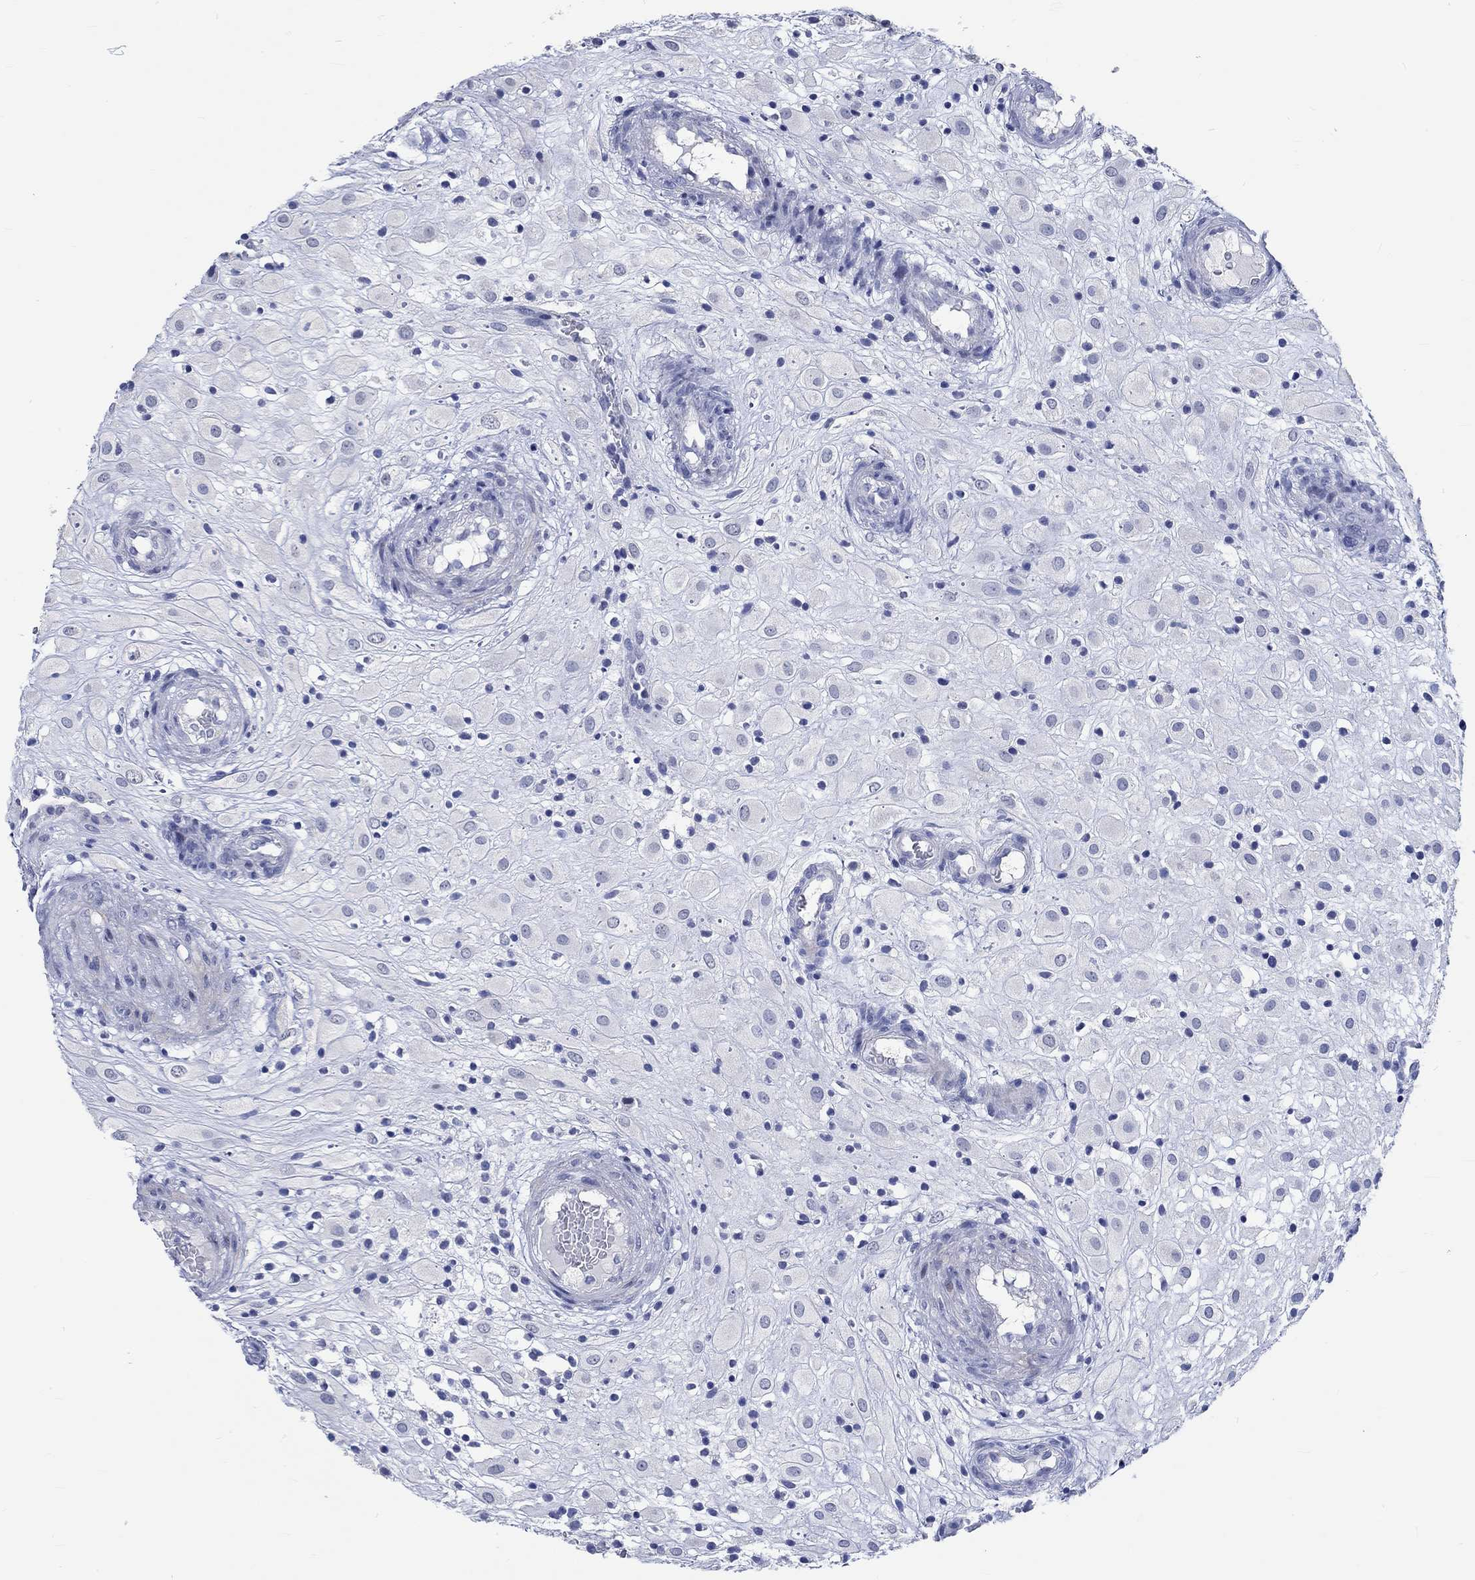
{"staining": {"intensity": "negative", "quantity": "none", "location": "none"}, "tissue": "placenta", "cell_type": "Decidual cells", "image_type": "normal", "snomed": [{"axis": "morphology", "description": "Normal tissue, NOS"}, {"axis": "topography", "description": "Placenta"}], "caption": "An image of placenta stained for a protein reveals no brown staining in decidual cells. (DAB (3,3'-diaminobenzidine) immunohistochemistry visualized using brightfield microscopy, high magnification).", "gene": "C4orf47", "patient": {"sex": "female", "age": 24}}